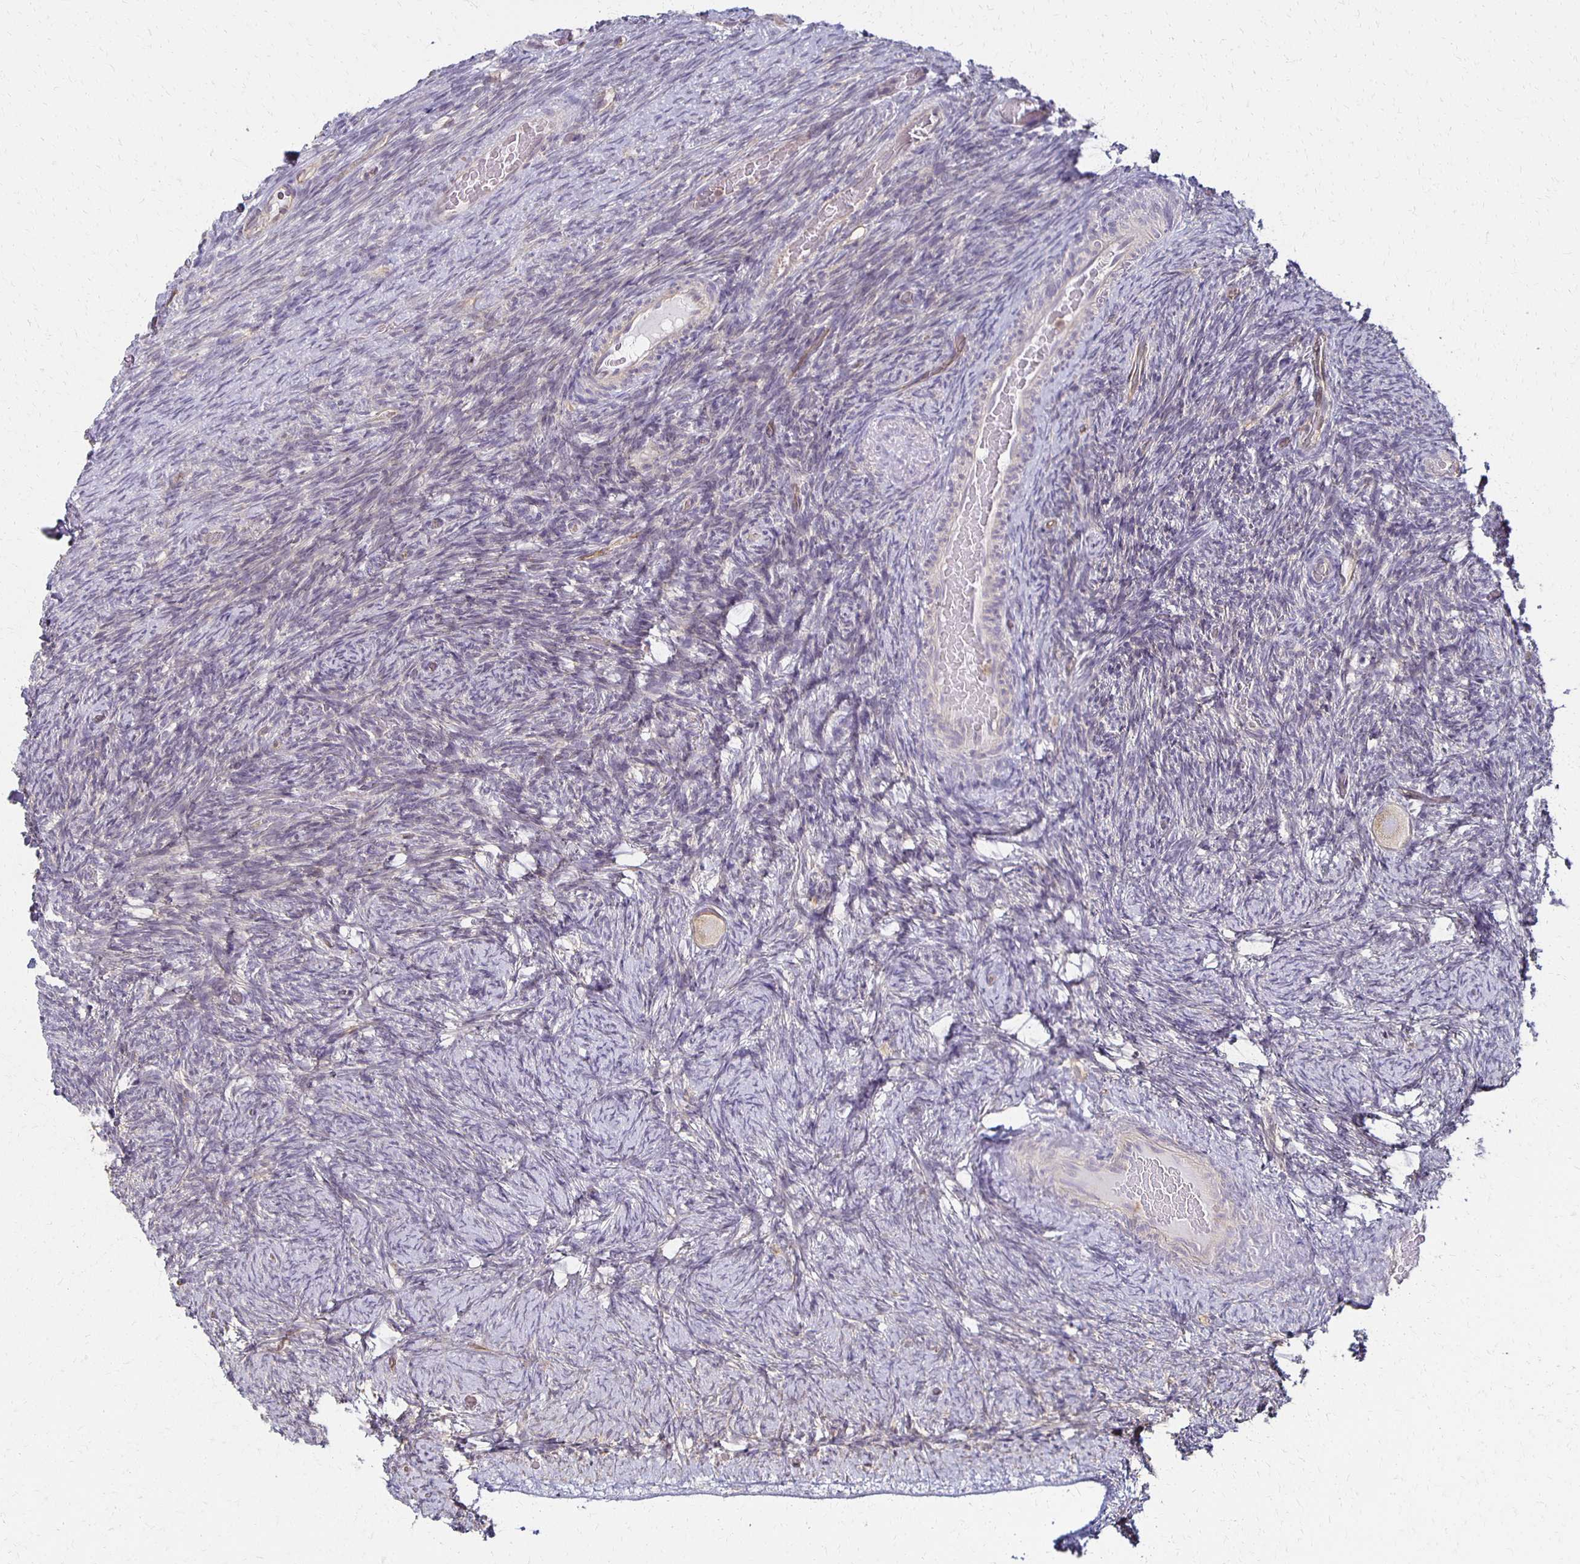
{"staining": {"intensity": "weak", "quantity": ">75%", "location": "cytoplasmic/membranous"}, "tissue": "ovary", "cell_type": "Follicle cells", "image_type": "normal", "snomed": [{"axis": "morphology", "description": "Normal tissue, NOS"}, {"axis": "topography", "description": "Ovary"}], "caption": "Immunohistochemistry staining of normal ovary, which displays low levels of weak cytoplasmic/membranous positivity in about >75% of follicle cells indicating weak cytoplasmic/membranous protein expression. The staining was performed using DAB (brown) for protein detection and nuclei were counterstained in hematoxylin (blue).", "gene": "GPX4", "patient": {"sex": "female", "age": 34}}